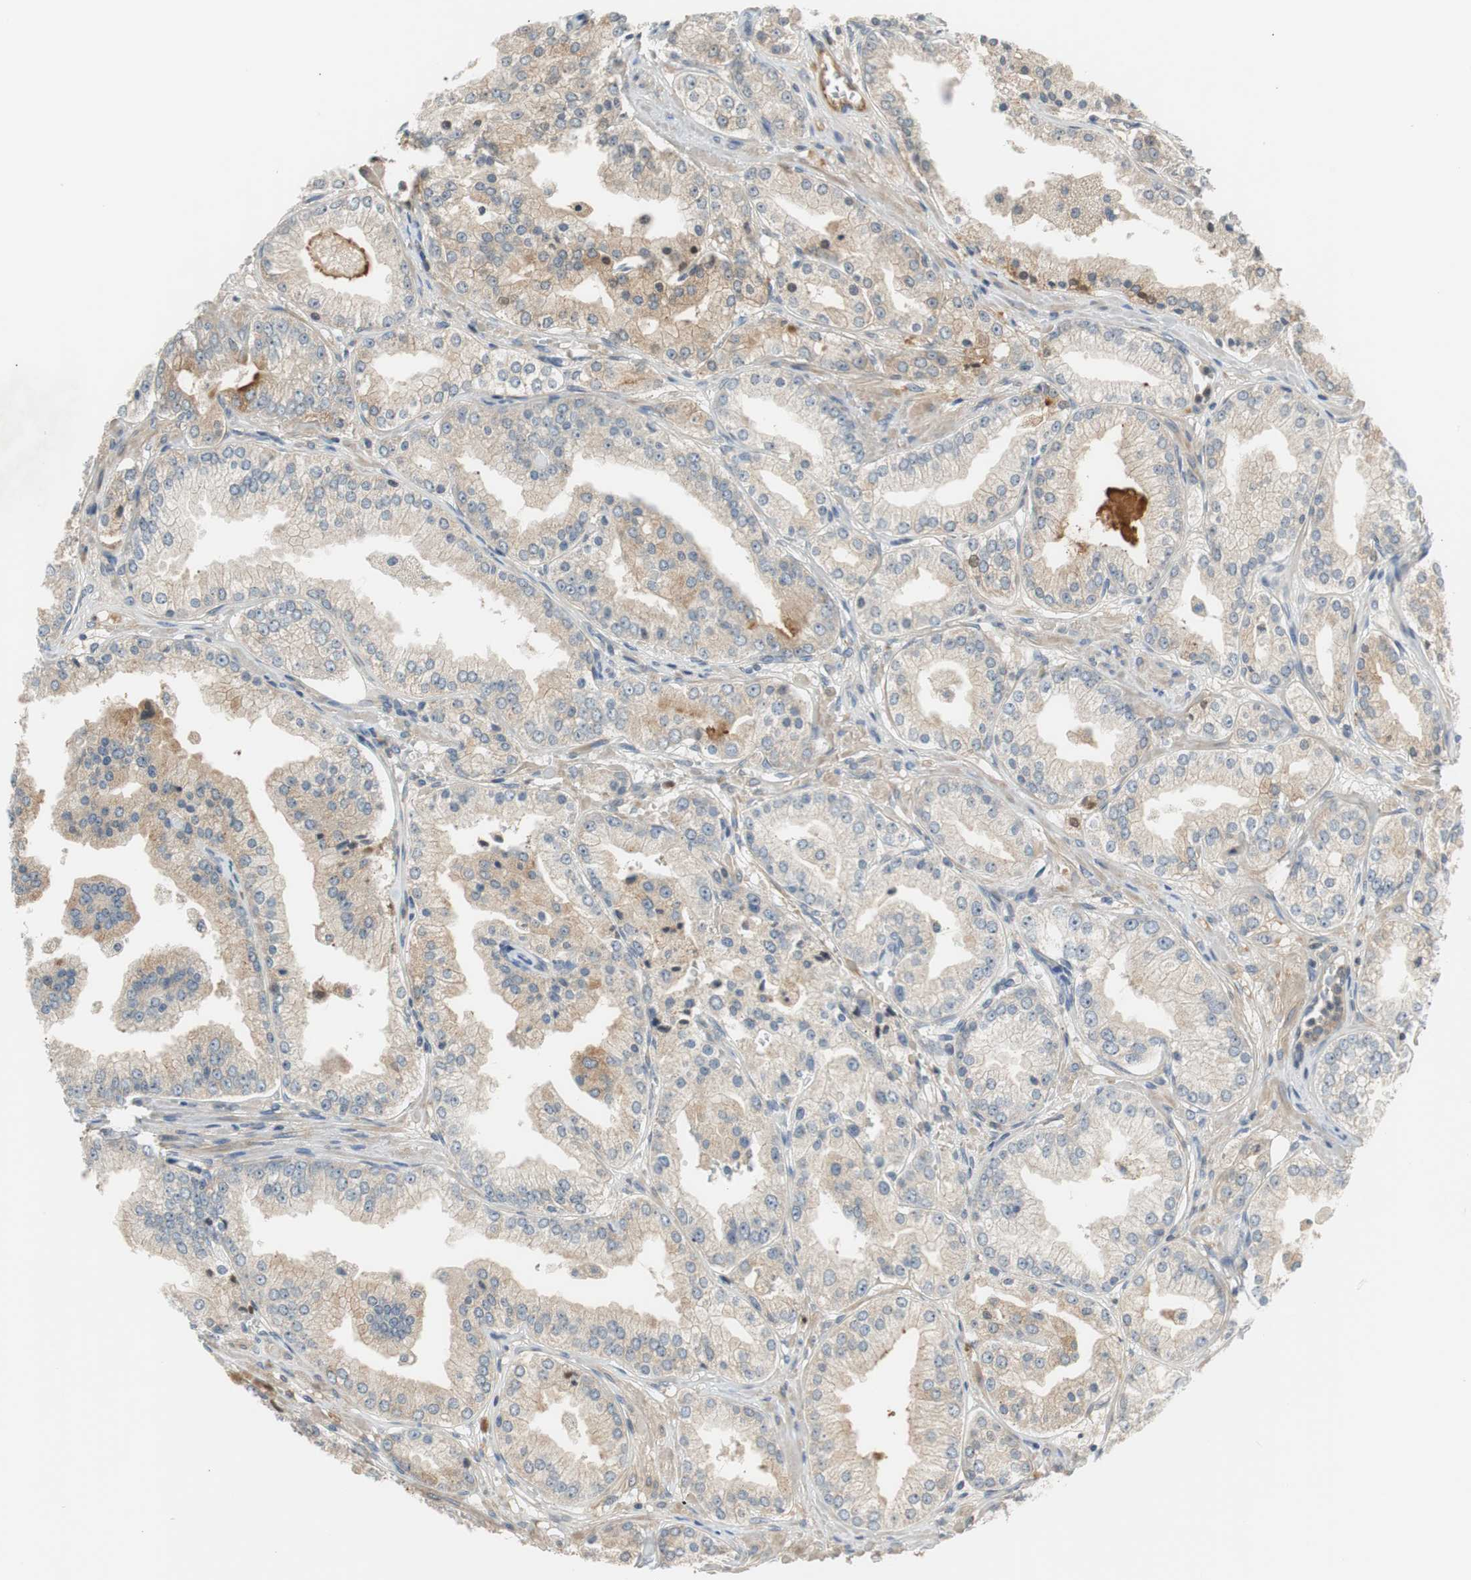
{"staining": {"intensity": "weak", "quantity": ">75%", "location": "cytoplasmic/membranous"}, "tissue": "prostate cancer", "cell_type": "Tumor cells", "image_type": "cancer", "snomed": [{"axis": "morphology", "description": "Adenocarcinoma, High grade"}, {"axis": "topography", "description": "Prostate"}], "caption": "Protein expression analysis of human adenocarcinoma (high-grade) (prostate) reveals weak cytoplasmic/membranous expression in approximately >75% of tumor cells.", "gene": "C4A", "patient": {"sex": "male", "age": 61}}